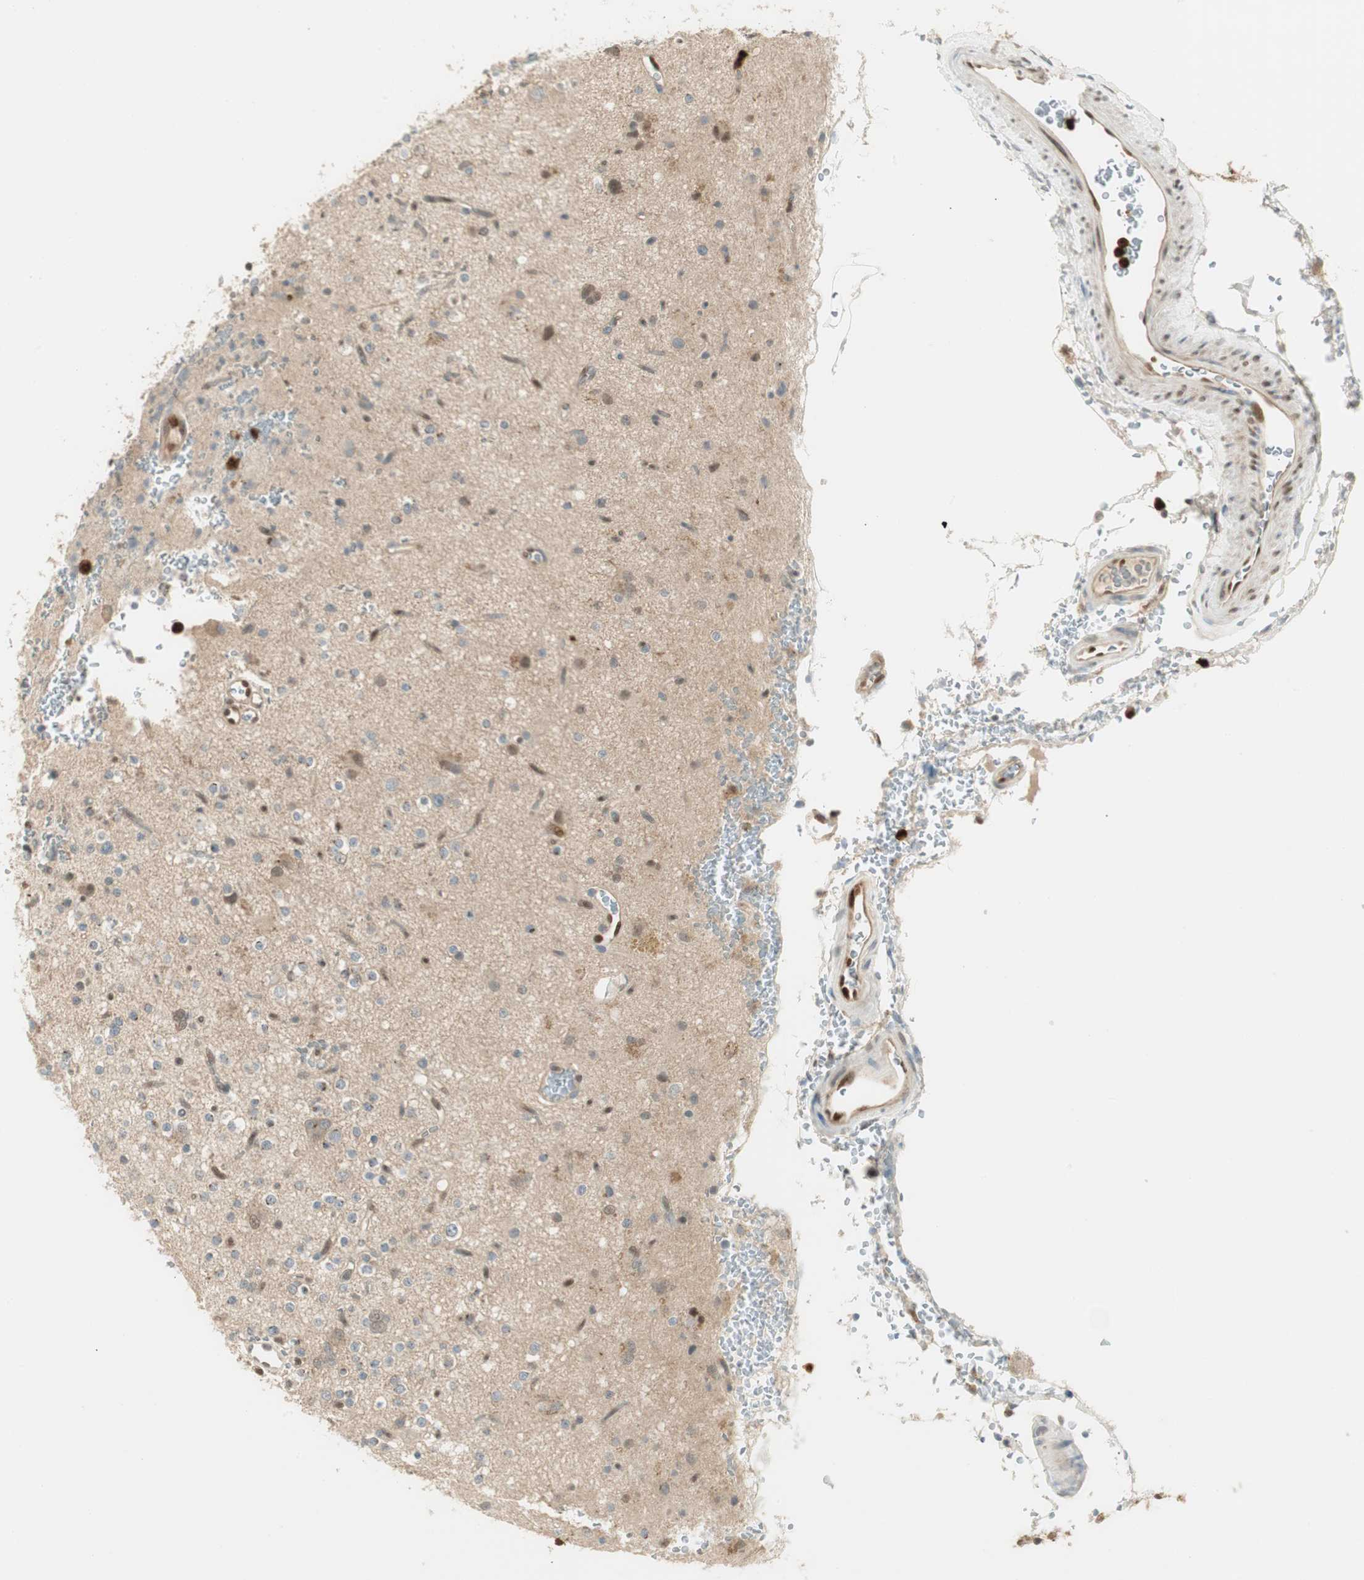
{"staining": {"intensity": "negative", "quantity": "none", "location": "none"}, "tissue": "glioma", "cell_type": "Tumor cells", "image_type": "cancer", "snomed": [{"axis": "morphology", "description": "Glioma, malignant, High grade"}, {"axis": "topography", "description": "Brain"}], "caption": "Immunohistochemistry (IHC) of malignant glioma (high-grade) reveals no staining in tumor cells. (Stains: DAB IHC with hematoxylin counter stain, Microscopy: brightfield microscopy at high magnification).", "gene": "LTA4H", "patient": {"sex": "male", "age": 47}}